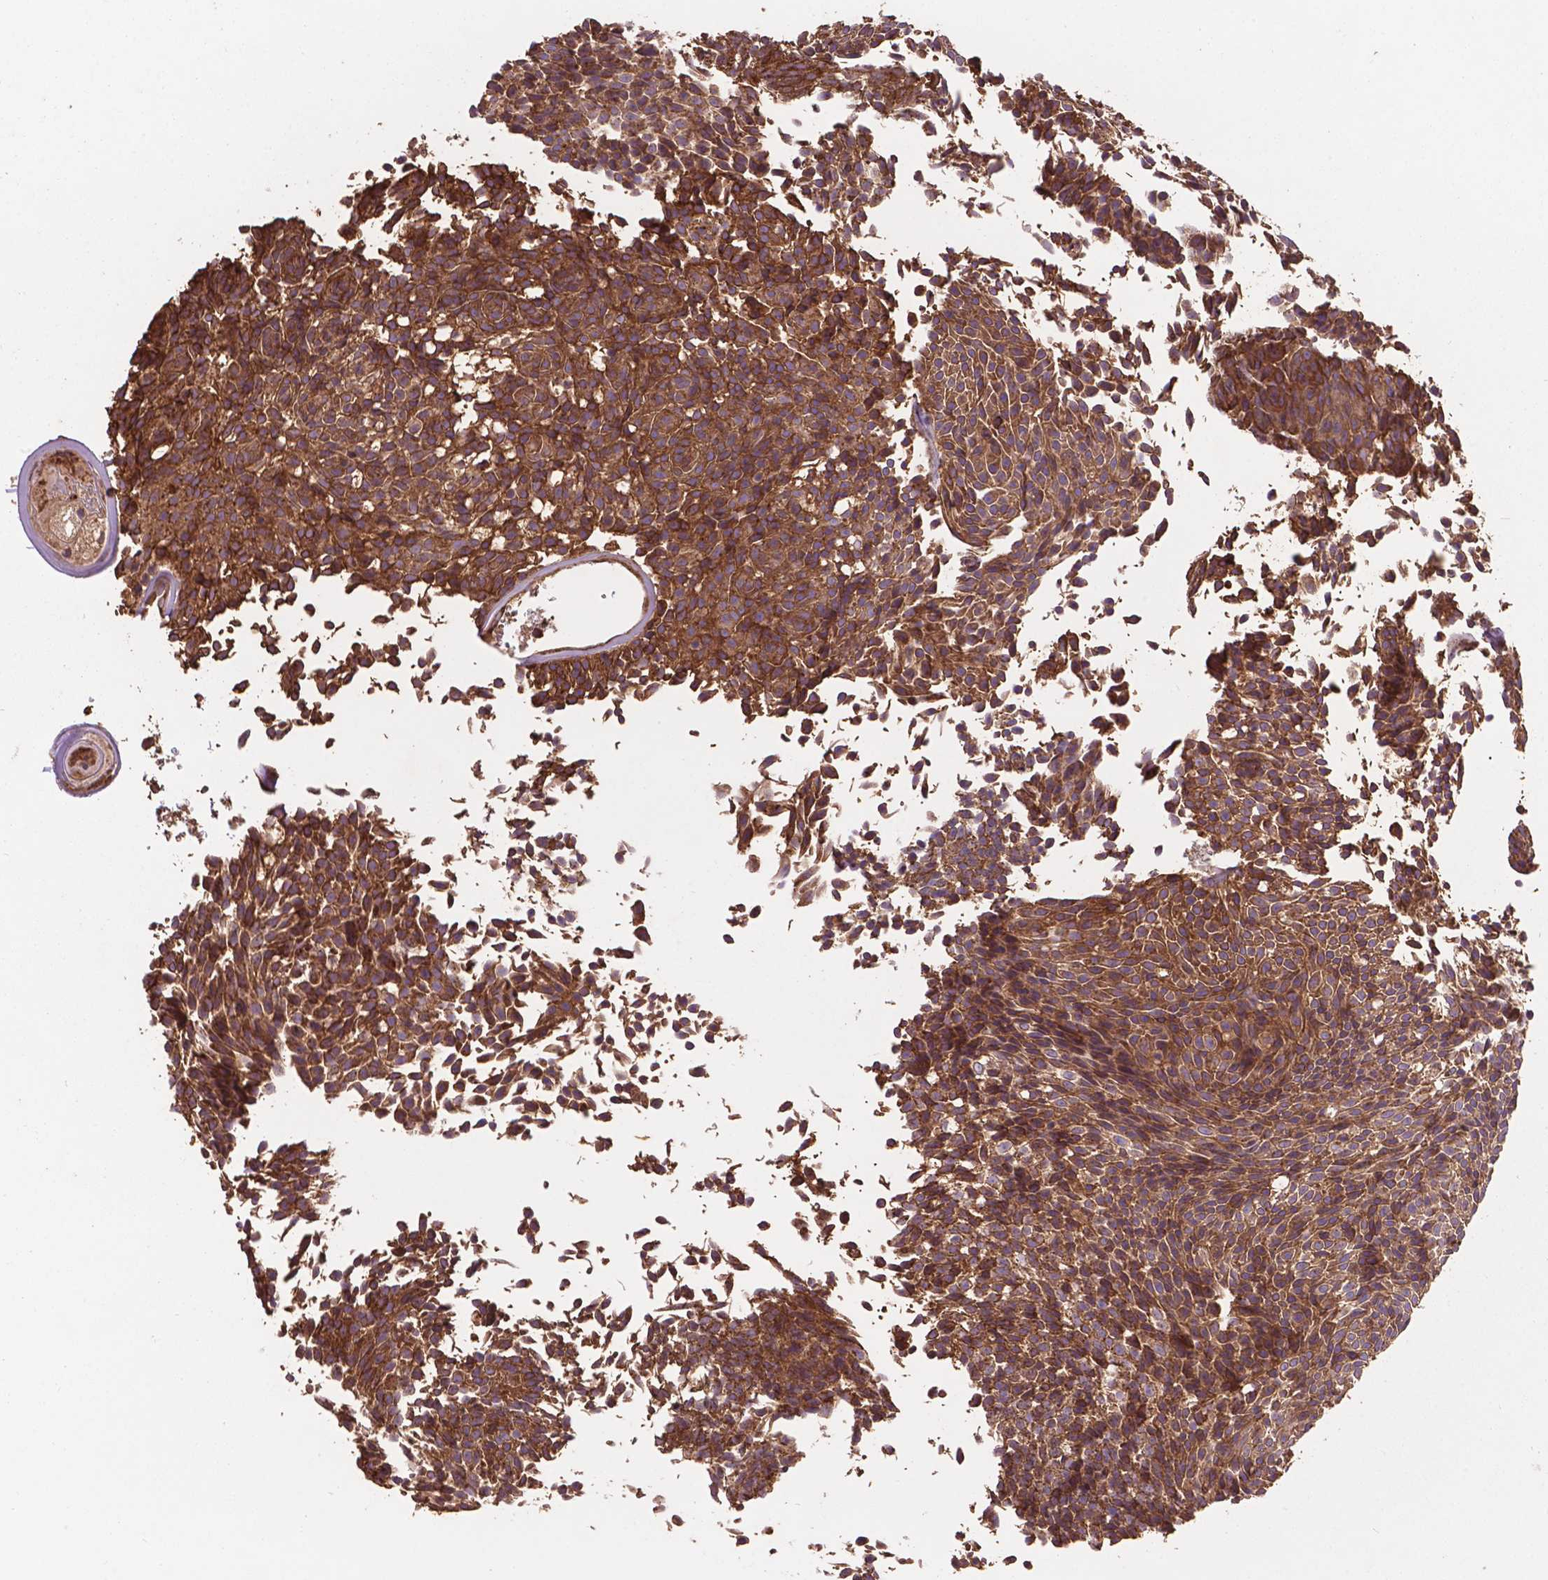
{"staining": {"intensity": "strong", "quantity": ">75%", "location": "cytoplasmic/membranous"}, "tissue": "urothelial cancer", "cell_type": "Tumor cells", "image_type": "cancer", "snomed": [{"axis": "morphology", "description": "Urothelial carcinoma, Low grade"}, {"axis": "topography", "description": "Urinary bladder"}], "caption": "There is high levels of strong cytoplasmic/membranous positivity in tumor cells of urothelial carcinoma (low-grade), as demonstrated by immunohistochemical staining (brown color).", "gene": "CCDC71L", "patient": {"sex": "male", "age": 77}}